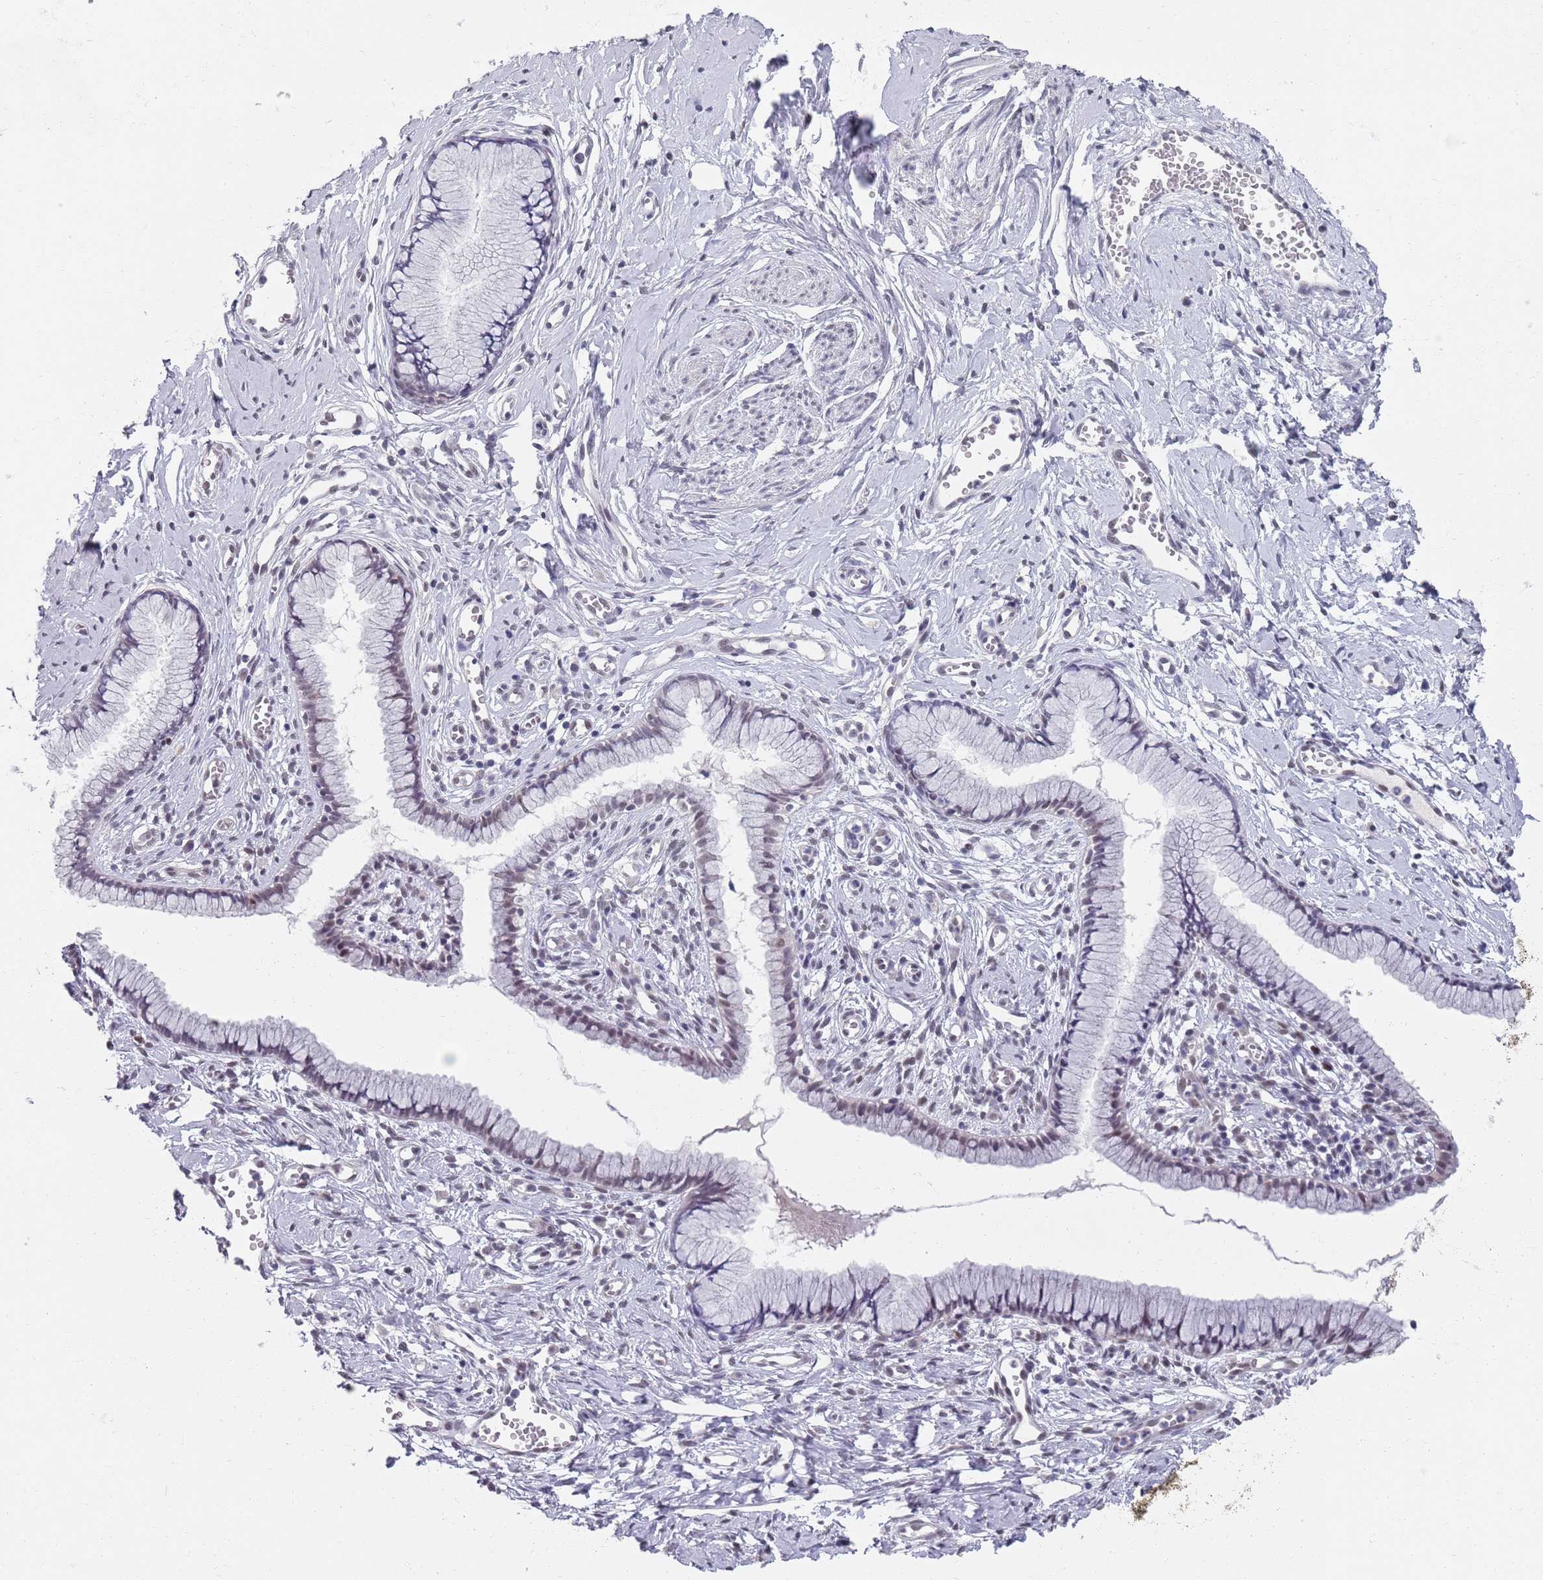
{"staining": {"intensity": "weak", "quantity": "<25%", "location": "nuclear"}, "tissue": "cervix", "cell_type": "Glandular cells", "image_type": "normal", "snomed": [{"axis": "morphology", "description": "Normal tissue, NOS"}, {"axis": "topography", "description": "Cervix"}], "caption": "A photomicrograph of cervix stained for a protein exhibits no brown staining in glandular cells. Brightfield microscopy of immunohistochemistry (IHC) stained with DAB (3,3'-diaminobenzidine) (brown) and hematoxylin (blue), captured at high magnification.", "gene": "SAMD1", "patient": {"sex": "female", "age": 40}}